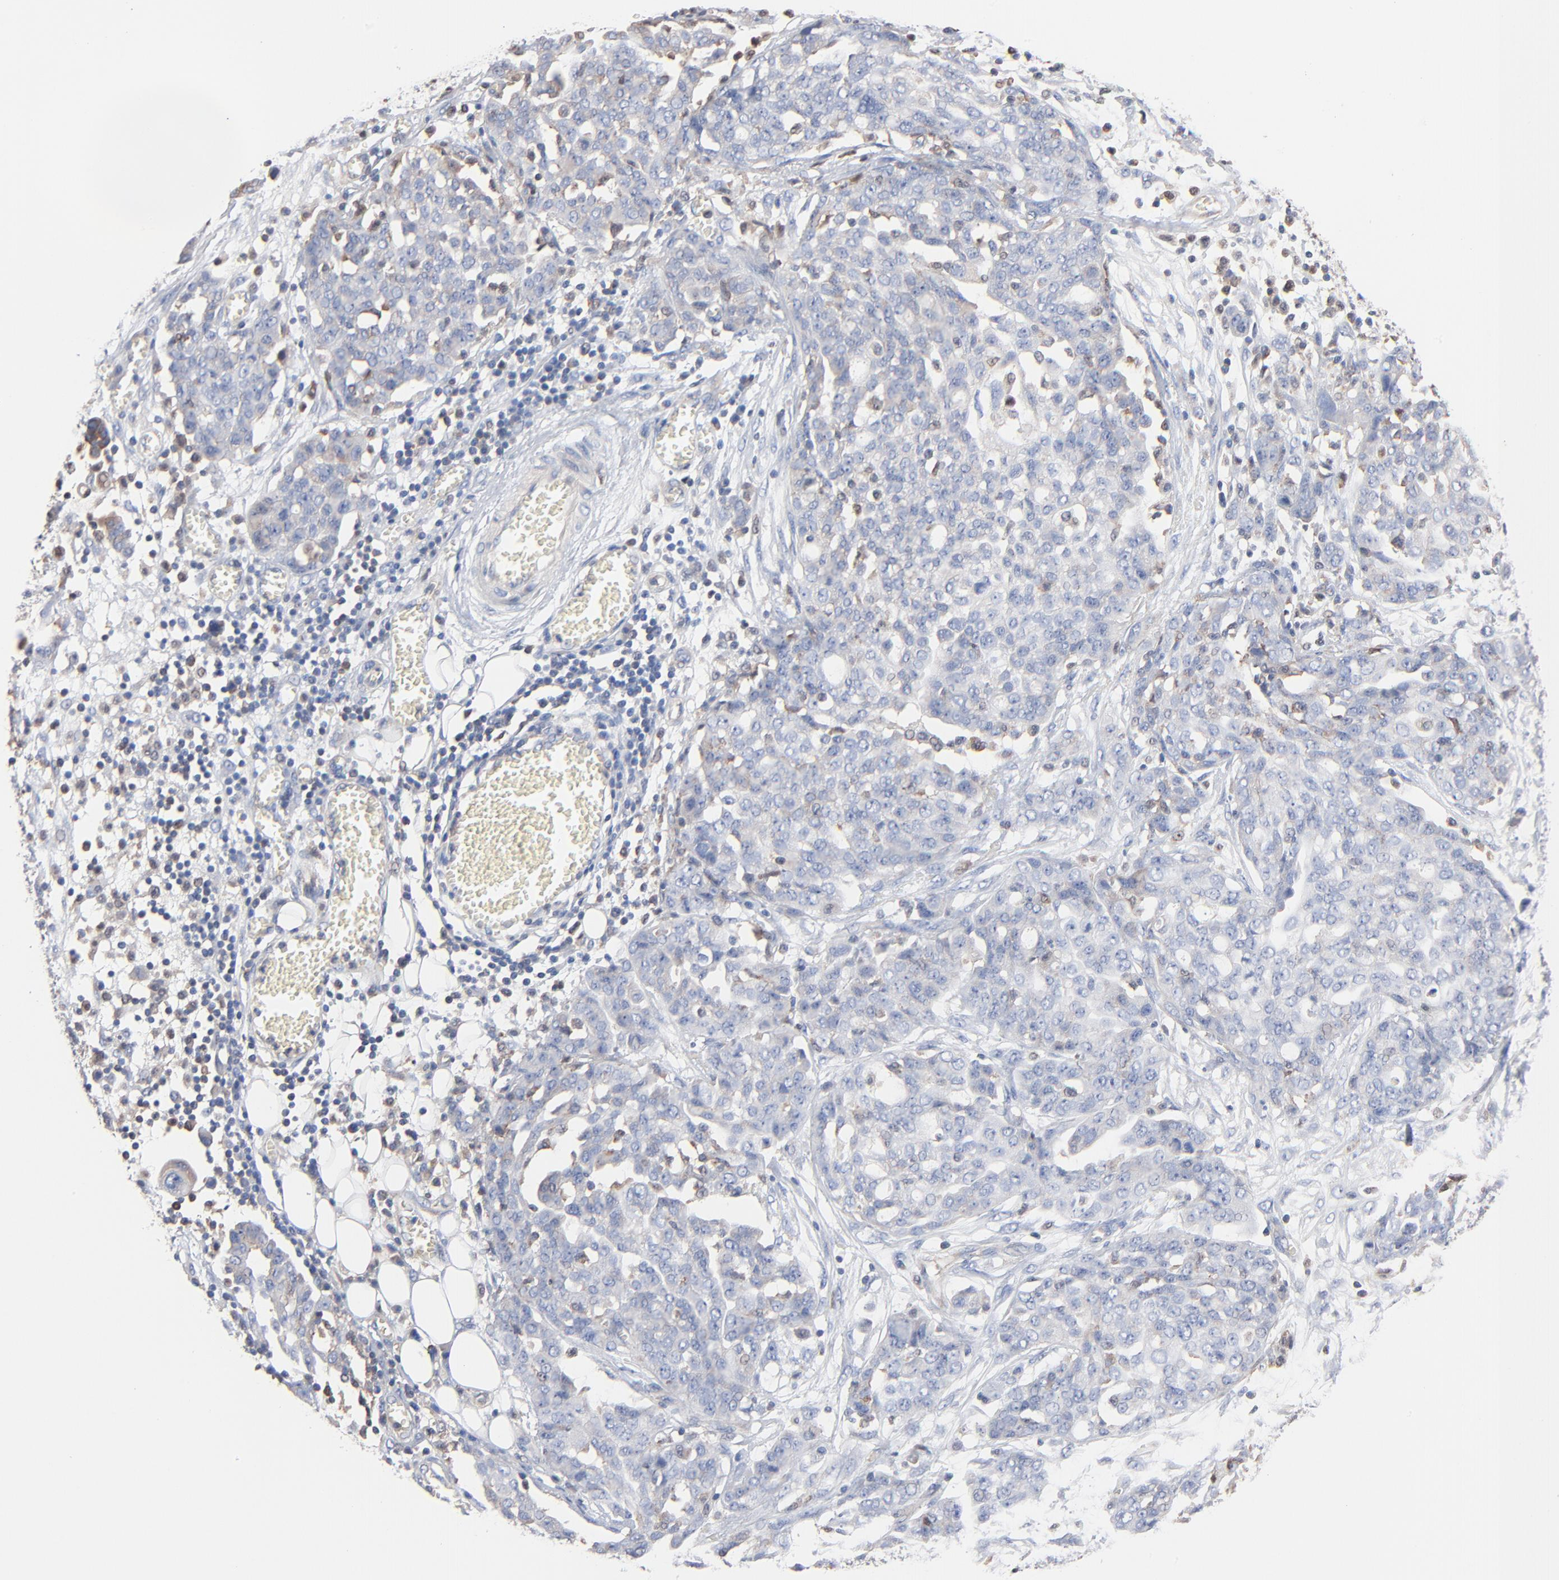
{"staining": {"intensity": "negative", "quantity": "none", "location": "none"}, "tissue": "ovarian cancer", "cell_type": "Tumor cells", "image_type": "cancer", "snomed": [{"axis": "morphology", "description": "Cystadenocarcinoma, serous, NOS"}, {"axis": "topography", "description": "Soft tissue"}, {"axis": "topography", "description": "Ovary"}], "caption": "Immunohistochemical staining of ovarian serous cystadenocarcinoma exhibits no significant staining in tumor cells.", "gene": "ARHGEF6", "patient": {"sex": "female", "age": 57}}